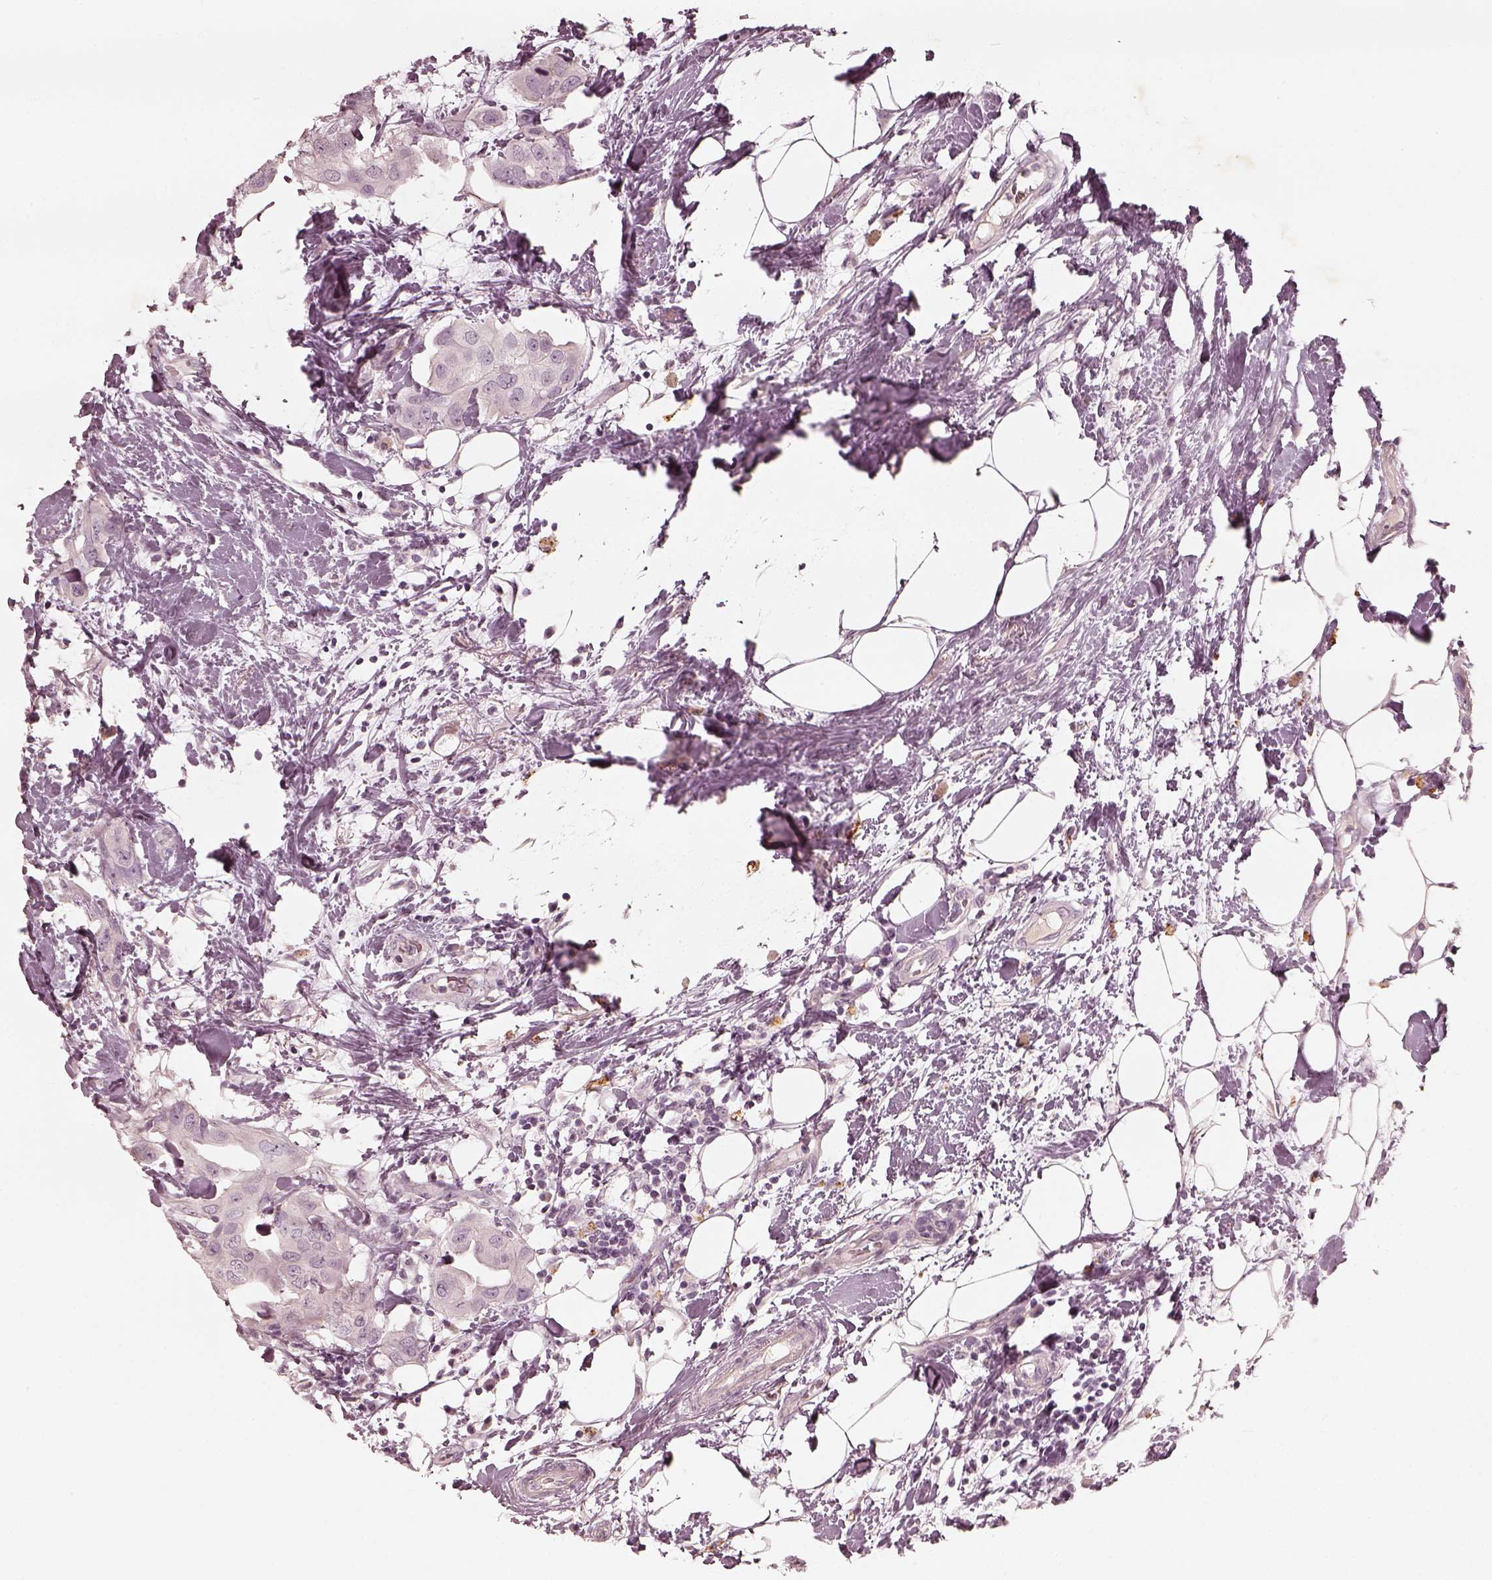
{"staining": {"intensity": "negative", "quantity": "none", "location": "none"}, "tissue": "breast cancer", "cell_type": "Tumor cells", "image_type": "cancer", "snomed": [{"axis": "morphology", "description": "Normal tissue, NOS"}, {"axis": "morphology", "description": "Duct carcinoma"}, {"axis": "topography", "description": "Breast"}], "caption": "An immunohistochemistry histopathology image of breast infiltrating ductal carcinoma is shown. There is no staining in tumor cells of breast infiltrating ductal carcinoma.", "gene": "ADRB3", "patient": {"sex": "female", "age": 40}}